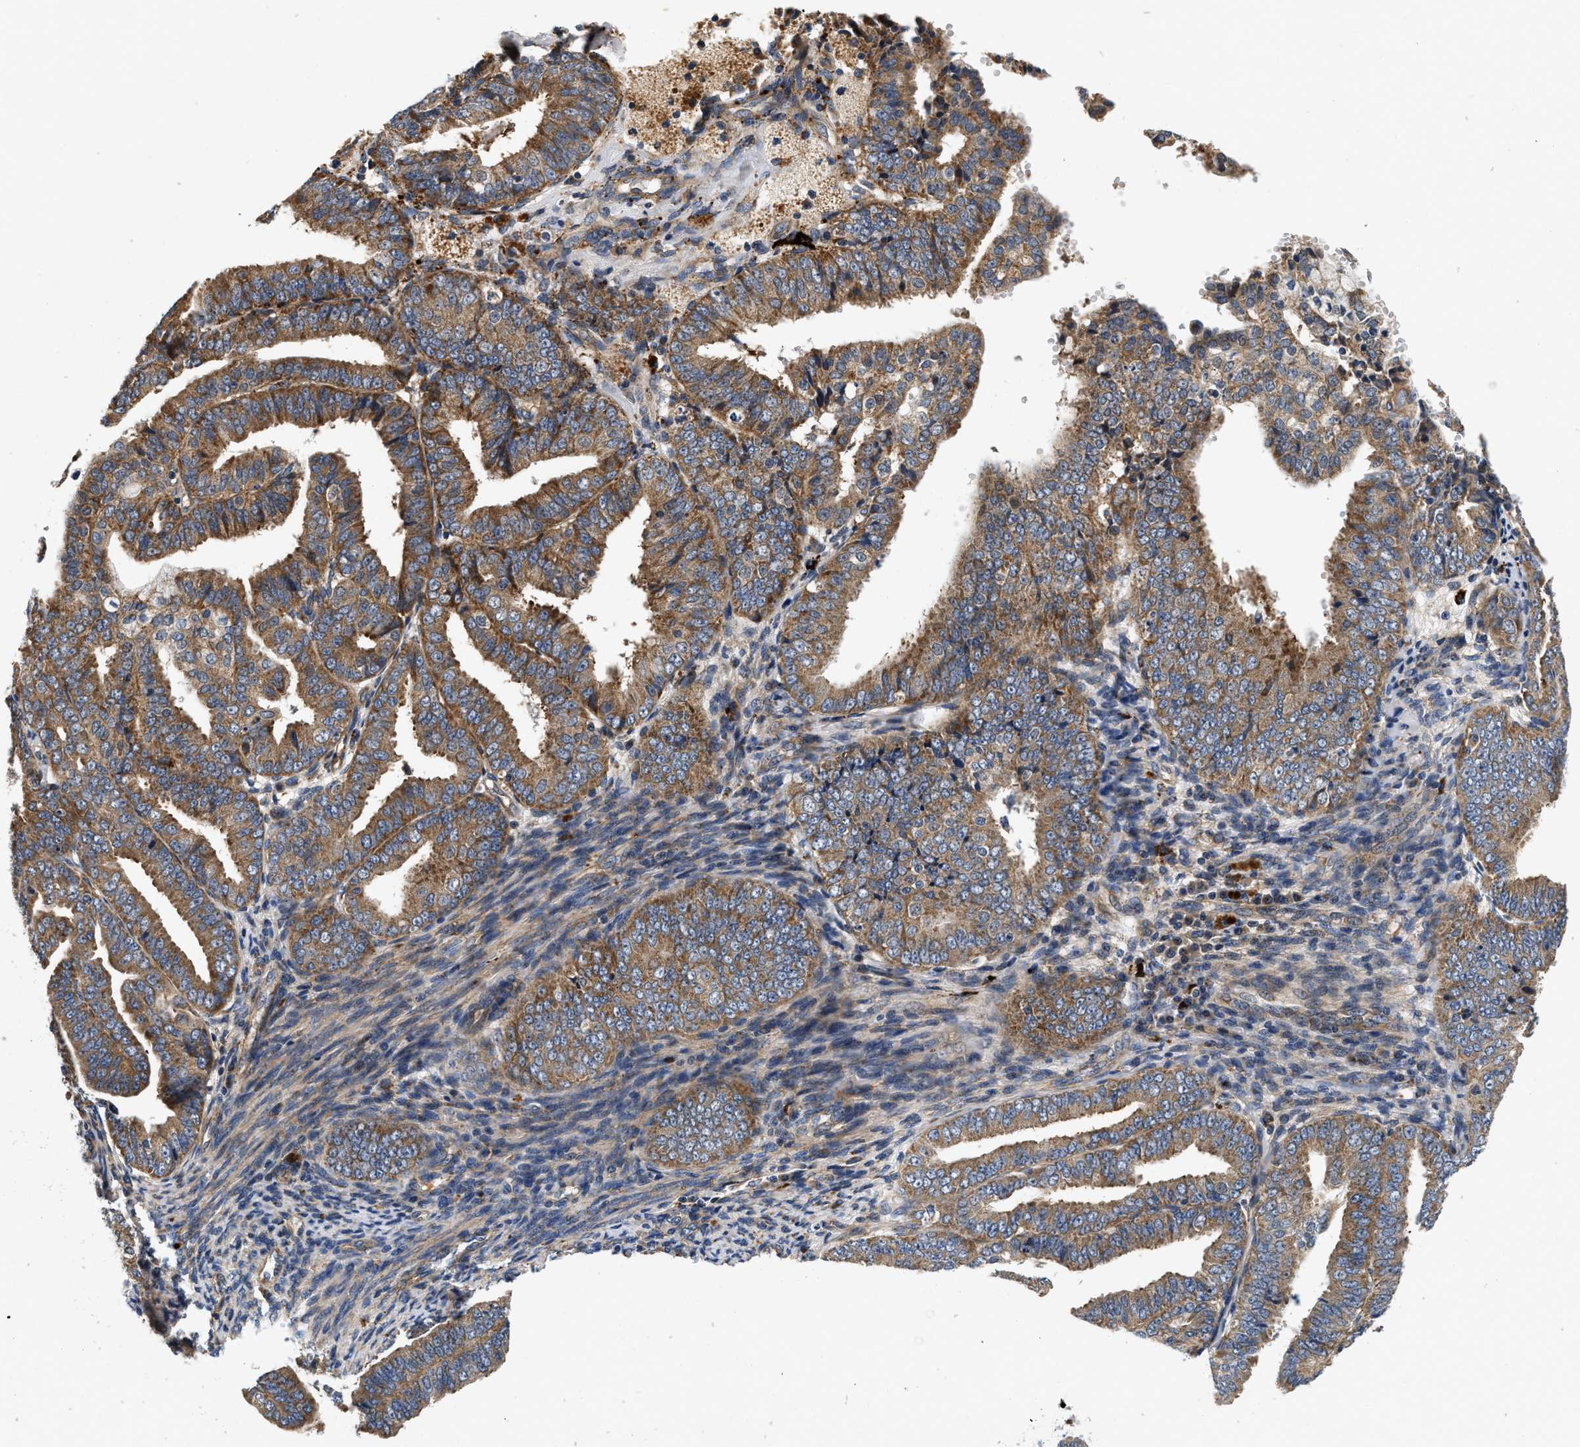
{"staining": {"intensity": "moderate", "quantity": ">75%", "location": "cytoplasmic/membranous"}, "tissue": "endometrial cancer", "cell_type": "Tumor cells", "image_type": "cancer", "snomed": [{"axis": "morphology", "description": "Adenocarcinoma, NOS"}, {"axis": "topography", "description": "Endometrium"}], "caption": "Immunohistochemistry (IHC) photomicrograph of endometrial cancer stained for a protein (brown), which reveals medium levels of moderate cytoplasmic/membranous expression in approximately >75% of tumor cells.", "gene": "NME6", "patient": {"sex": "female", "age": 63}}